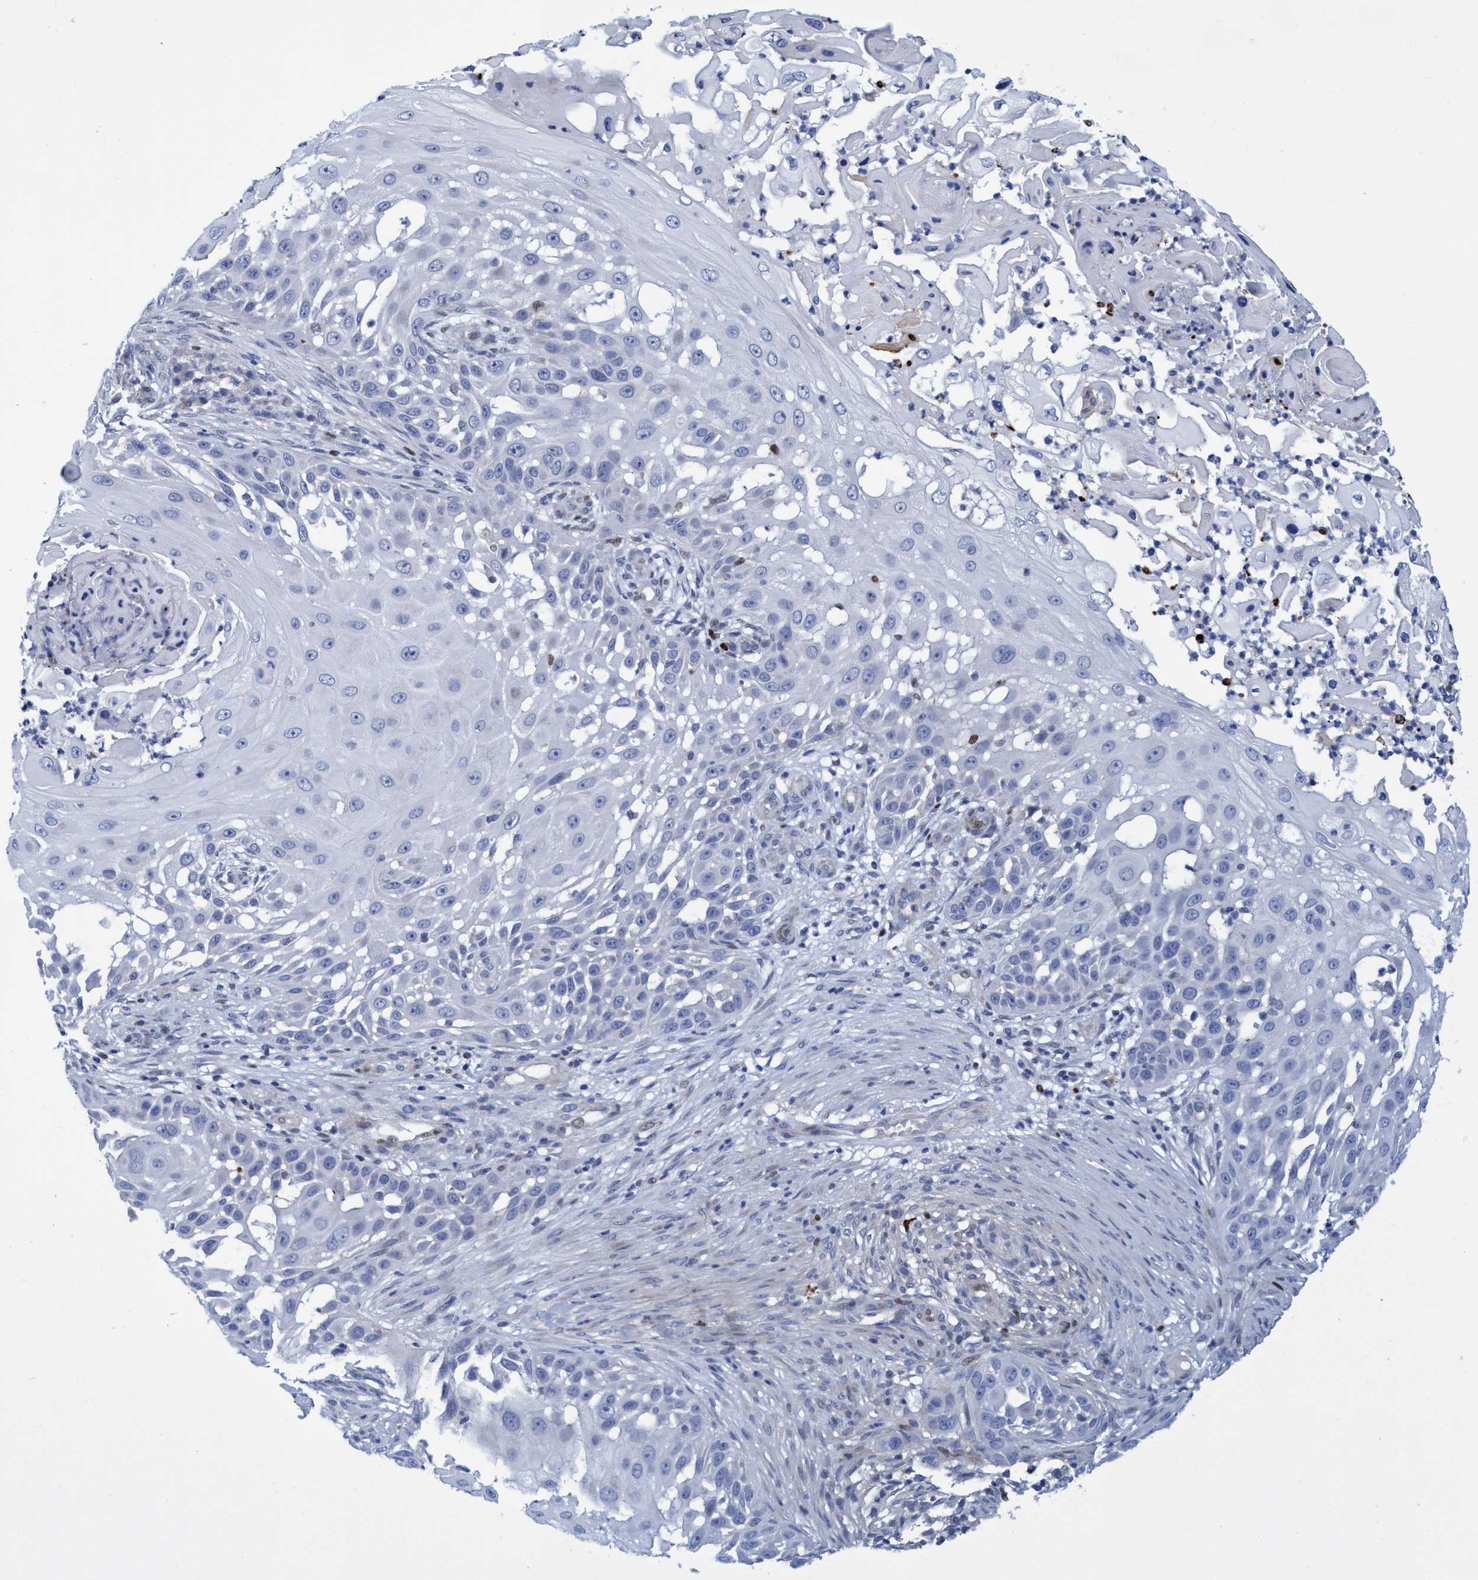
{"staining": {"intensity": "negative", "quantity": "none", "location": "none"}, "tissue": "skin cancer", "cell_type": "Tumor cells", "image_type": "cancer", "snomed": [{"axis": "morphology", "description": "Squamous cell carcinoma, NOS"}, {"axis": "topography", "description": "Skin"}], "caption": "The photomicrograph exhibits no significant staining in tumor cells of skin cancer.", "gene": "R3HCC1", "patient": {"sex": "female", "age": 44}}